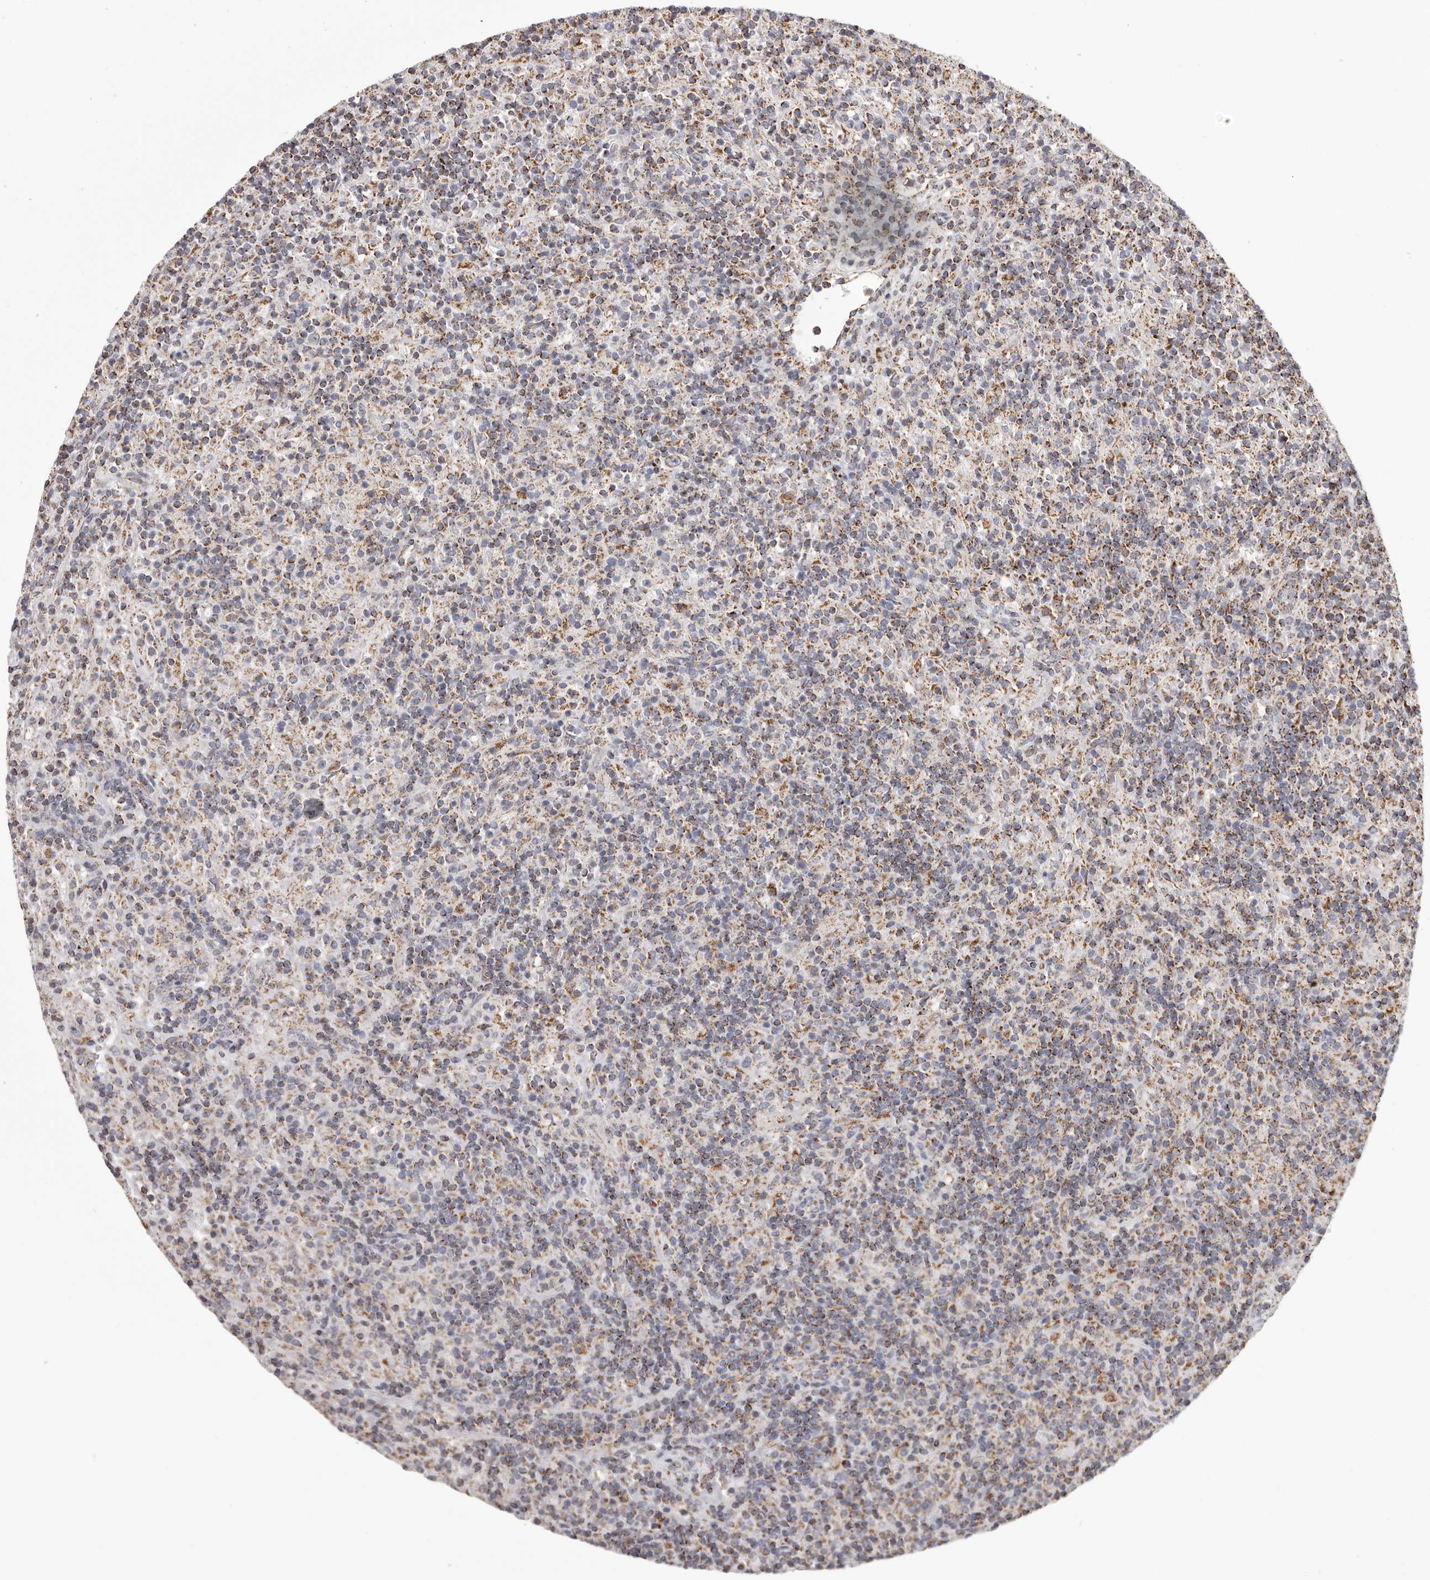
{"staining": {"intensity": "moderate", "quantity": "25%-75%", "location": "cytoplasmic/membranous"}, "tissue": "lymphoma", "cell_type": "Tumor cells", "image_type": "cancer", "snomed": [{"axis": "morphology", "description": "Hodgkin's disease, NOS"}, {"axis": "topography", "description": "Lymph node"}], "caption": "Immunohistochemistry micrograph of neoplastic tissue: human lymphoma stained using IHC demonstrates medium levels of moderate protein expression localized specifically in the cytoplasmic/membranous of tumor cells, appearing as a cytoplasmic/membranous brown color.", "gene": "CHRM2", "patient": {"sex": "male", "age": 70}}